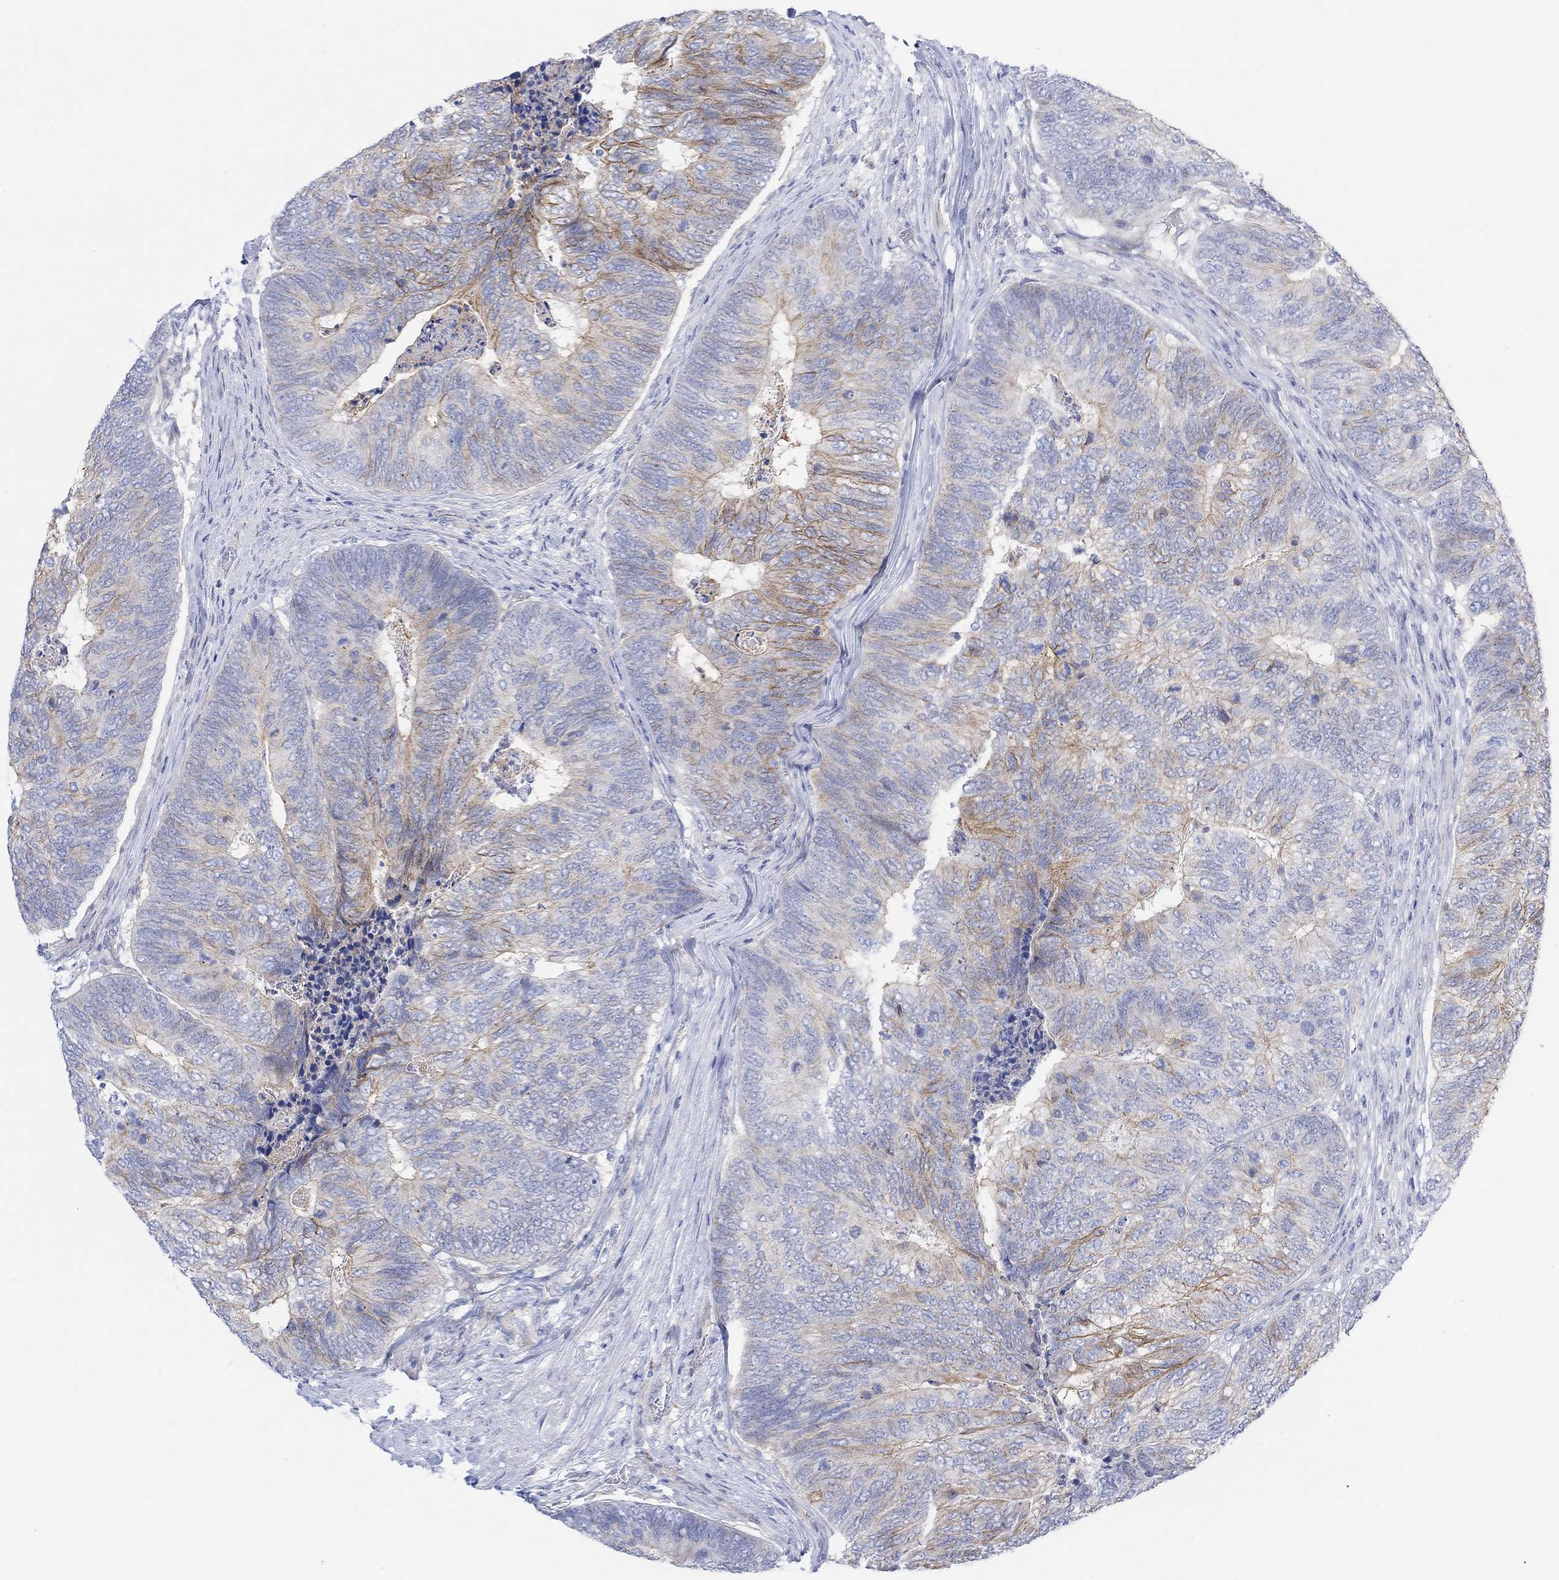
{"staining": {"intensity": "strong", "quantity": "<25%", "location": "cytoplasmic/membranous"}, "tissue": "colorectal cancer", "cell_type": "Tumor cells", "image_type": "cancer", "snomed": [{"axis": "morphology", "description": "Adenocarcinoma, NOS"}, {"axis": "topography", "description": "Colon"}], "caption": "Brown immunohistochemical staining in adenocarcinoma (colorectal) shows strong cytoplasmic/membranous staining in about <25% of tumor cells.", "gene": "TLDC2", "patient": {"sex": "female", "age": 67}}